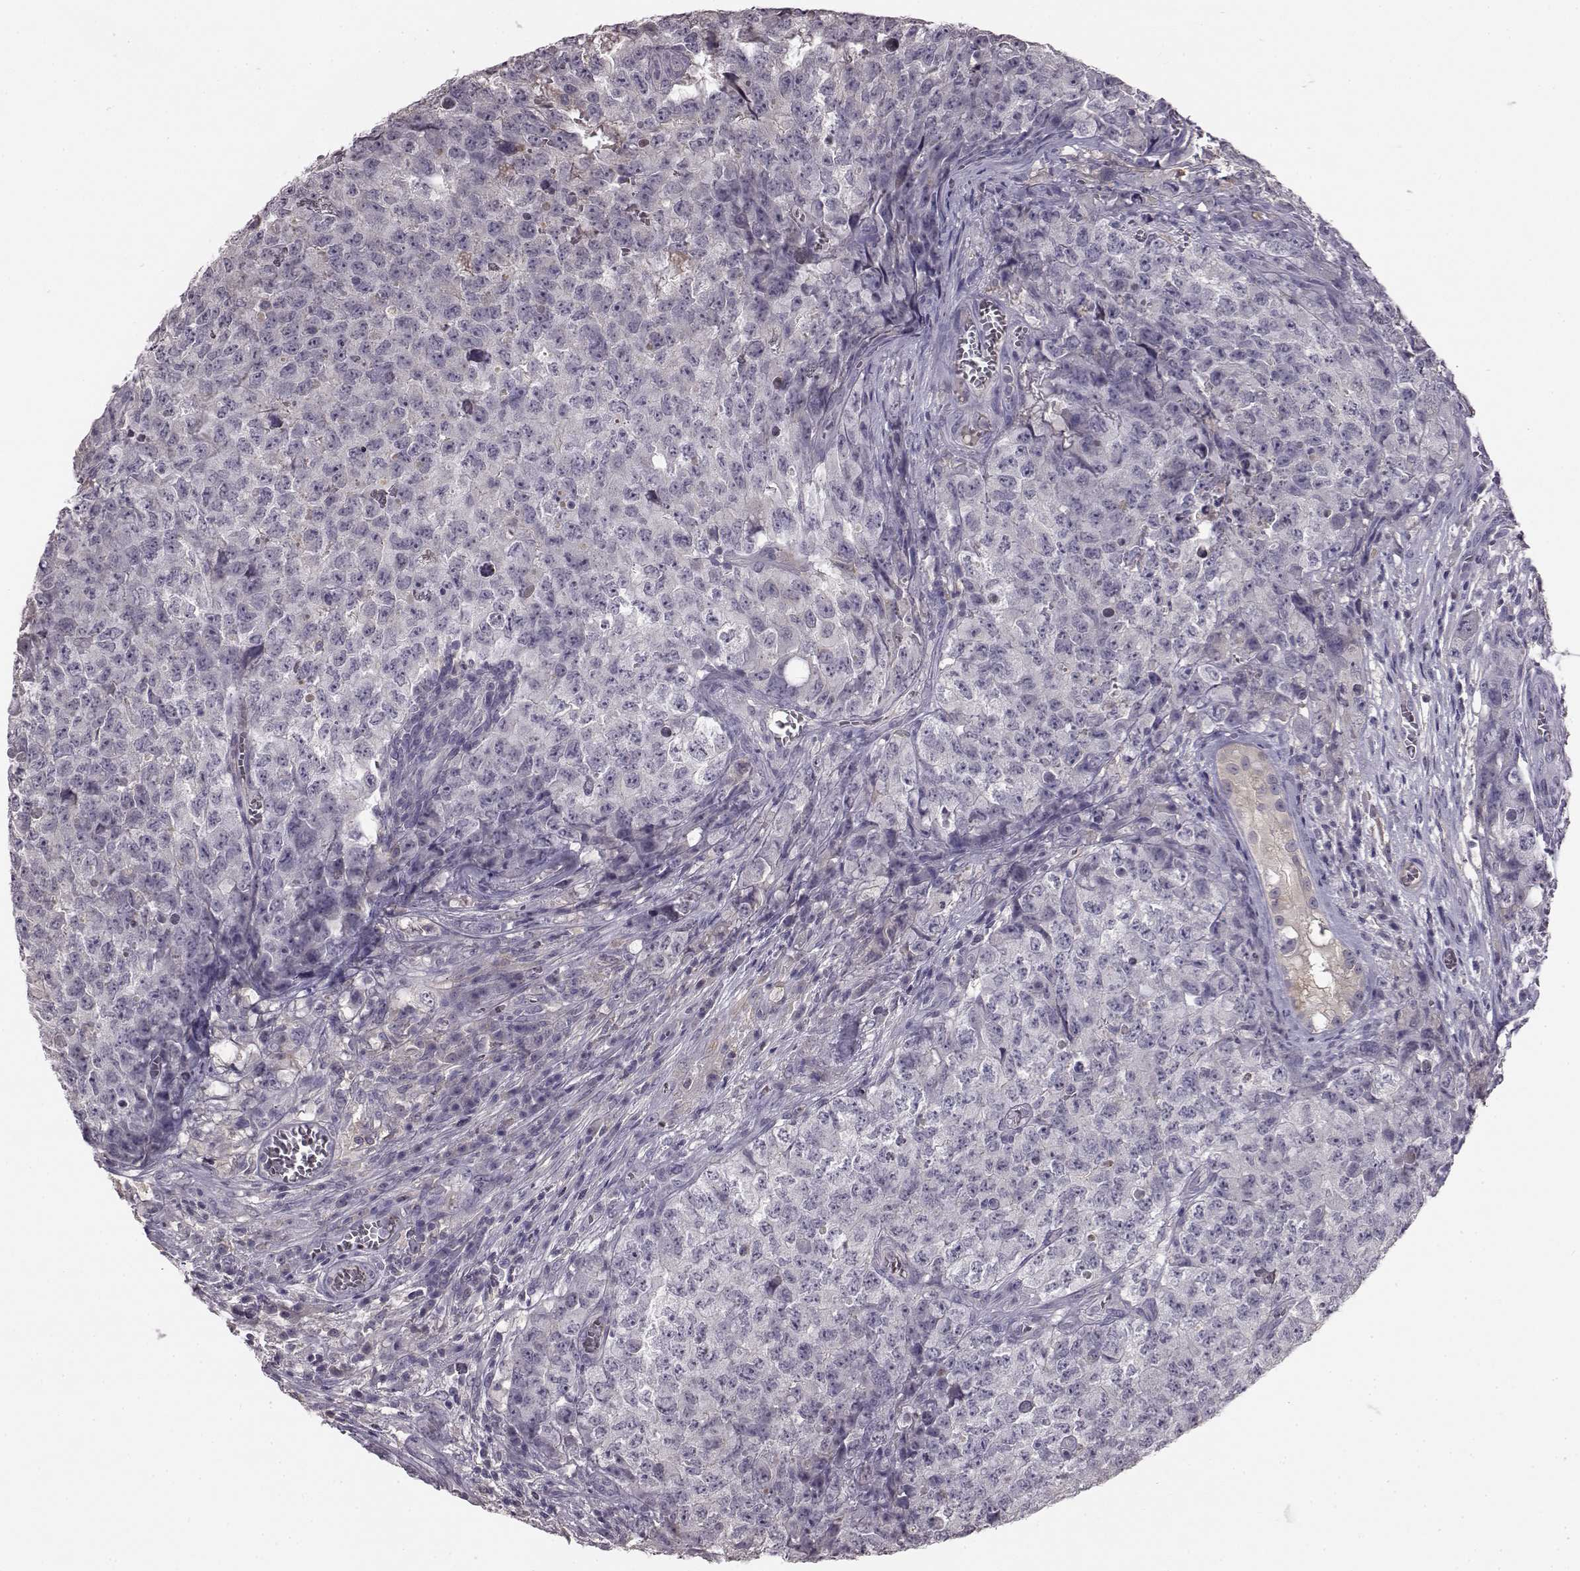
{"staining": {"intensity": "negative", "quantity": "none", "location": "none"}, "tissue": "testis cancer", "cell_type": "Tumor cells", "image_type": "cancer", "snomed": [{"axis": "morphology", "description": "Carcinoma, Embryonal, NOS"}, {"axis": "topography", "description": "Testis"}], "caption": "This is an immunohistochemistry (IHC) photomicrograph of testis cancer (embryonal carcinoma). There is no expression in tumor cells.", "gene": "KRT85", "patient": {"sex": "male", "age": 23}}